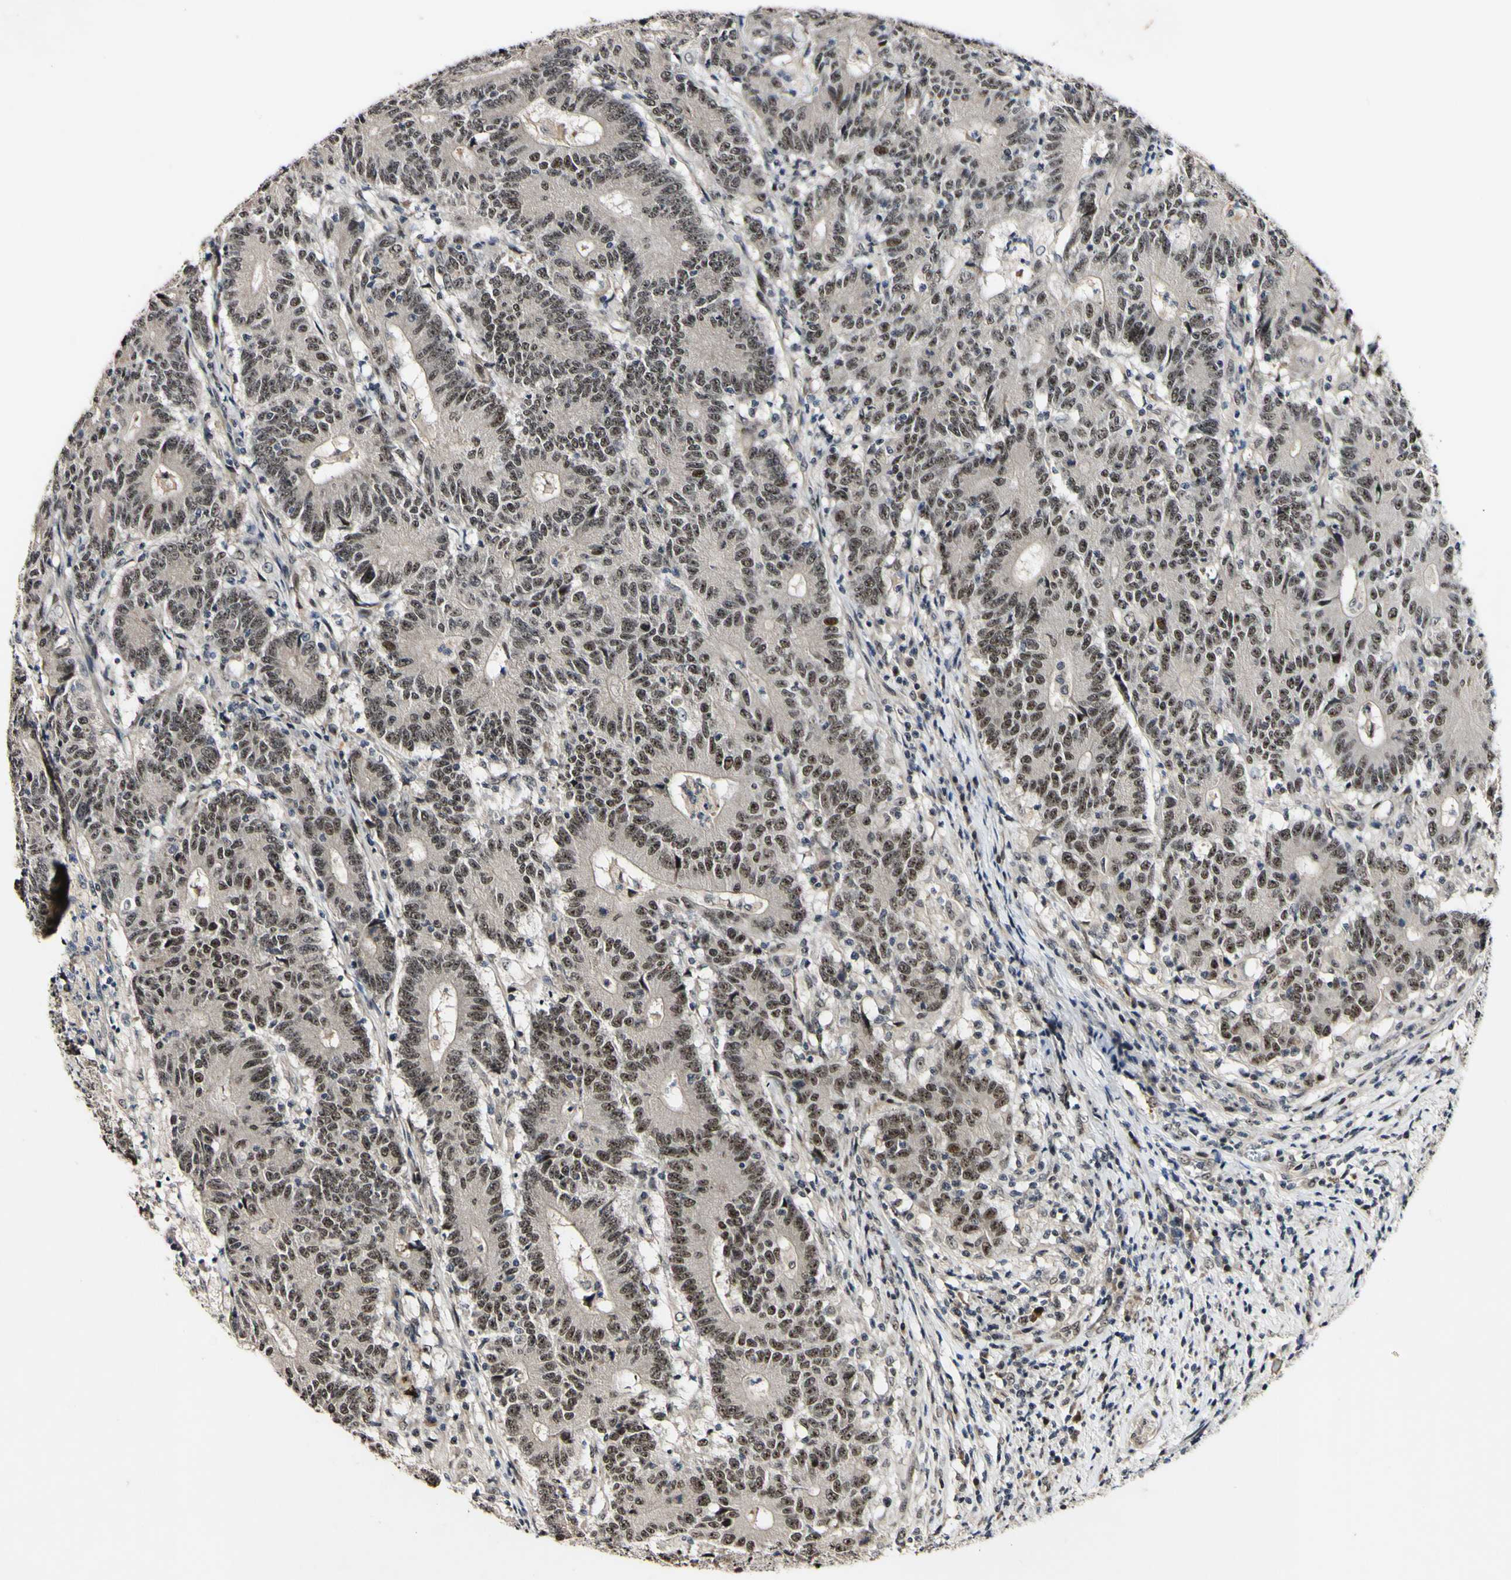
{"staining": {"intensity": "moderate", "quantity": ">75%", "location": "nuclear"}, "tissue": "colorectal cancer", "cell_type": "Tumor cells", "image_type": "cancer", "snomed": [{"axis": "morphology", "description": "Normal tissue, NOS"}, {"axis": "morphology", "description": "Adenocarcinoma, NOS"}, {"axis": "topography", "description": "Colon"}], "caption": "Moderate nuclear staining is appreciated in about >75% of tumor cells in colorectal adenocarcinoma.", "gene": "POLR2F", "patient": {"sex": "female", "age": 75}}